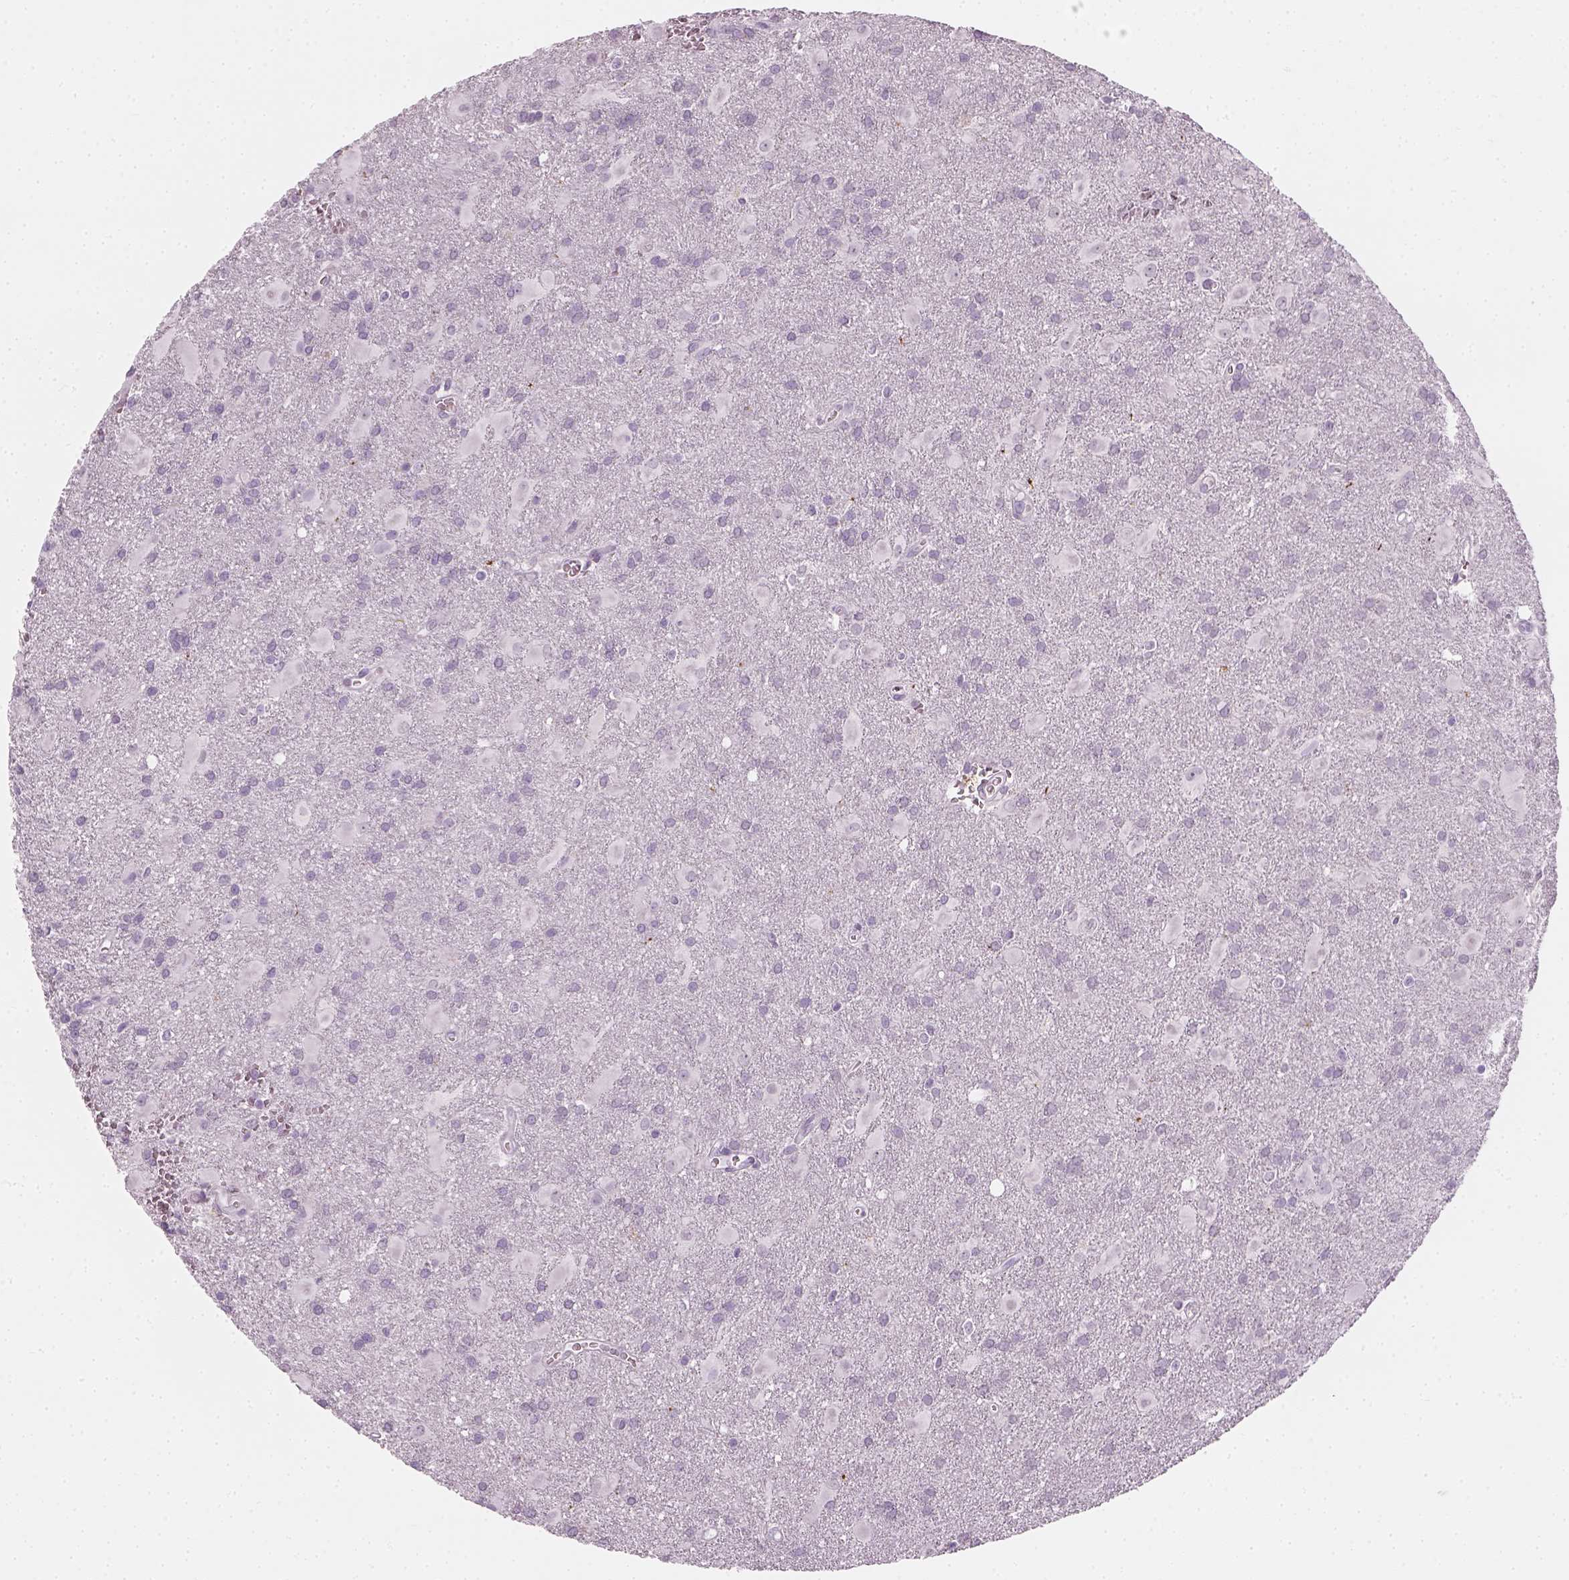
{"staining": {"intensity": "negative", "quantity": "none", "location": "none"}, "tissue": "glioma", "cell_type": "Tumor cells", "image_type": "cancer", "snomed": [{"axis": "morphology", "description": "Glioma, malignant, Low grade"}, {"axis": "topography", "description": "Brain"}], "caption": "Tumor cells are negative for brown protein staining in malignant glioma (low-grade).", "gene": "TH", "patient": {"sex": "male", "age": 58}}